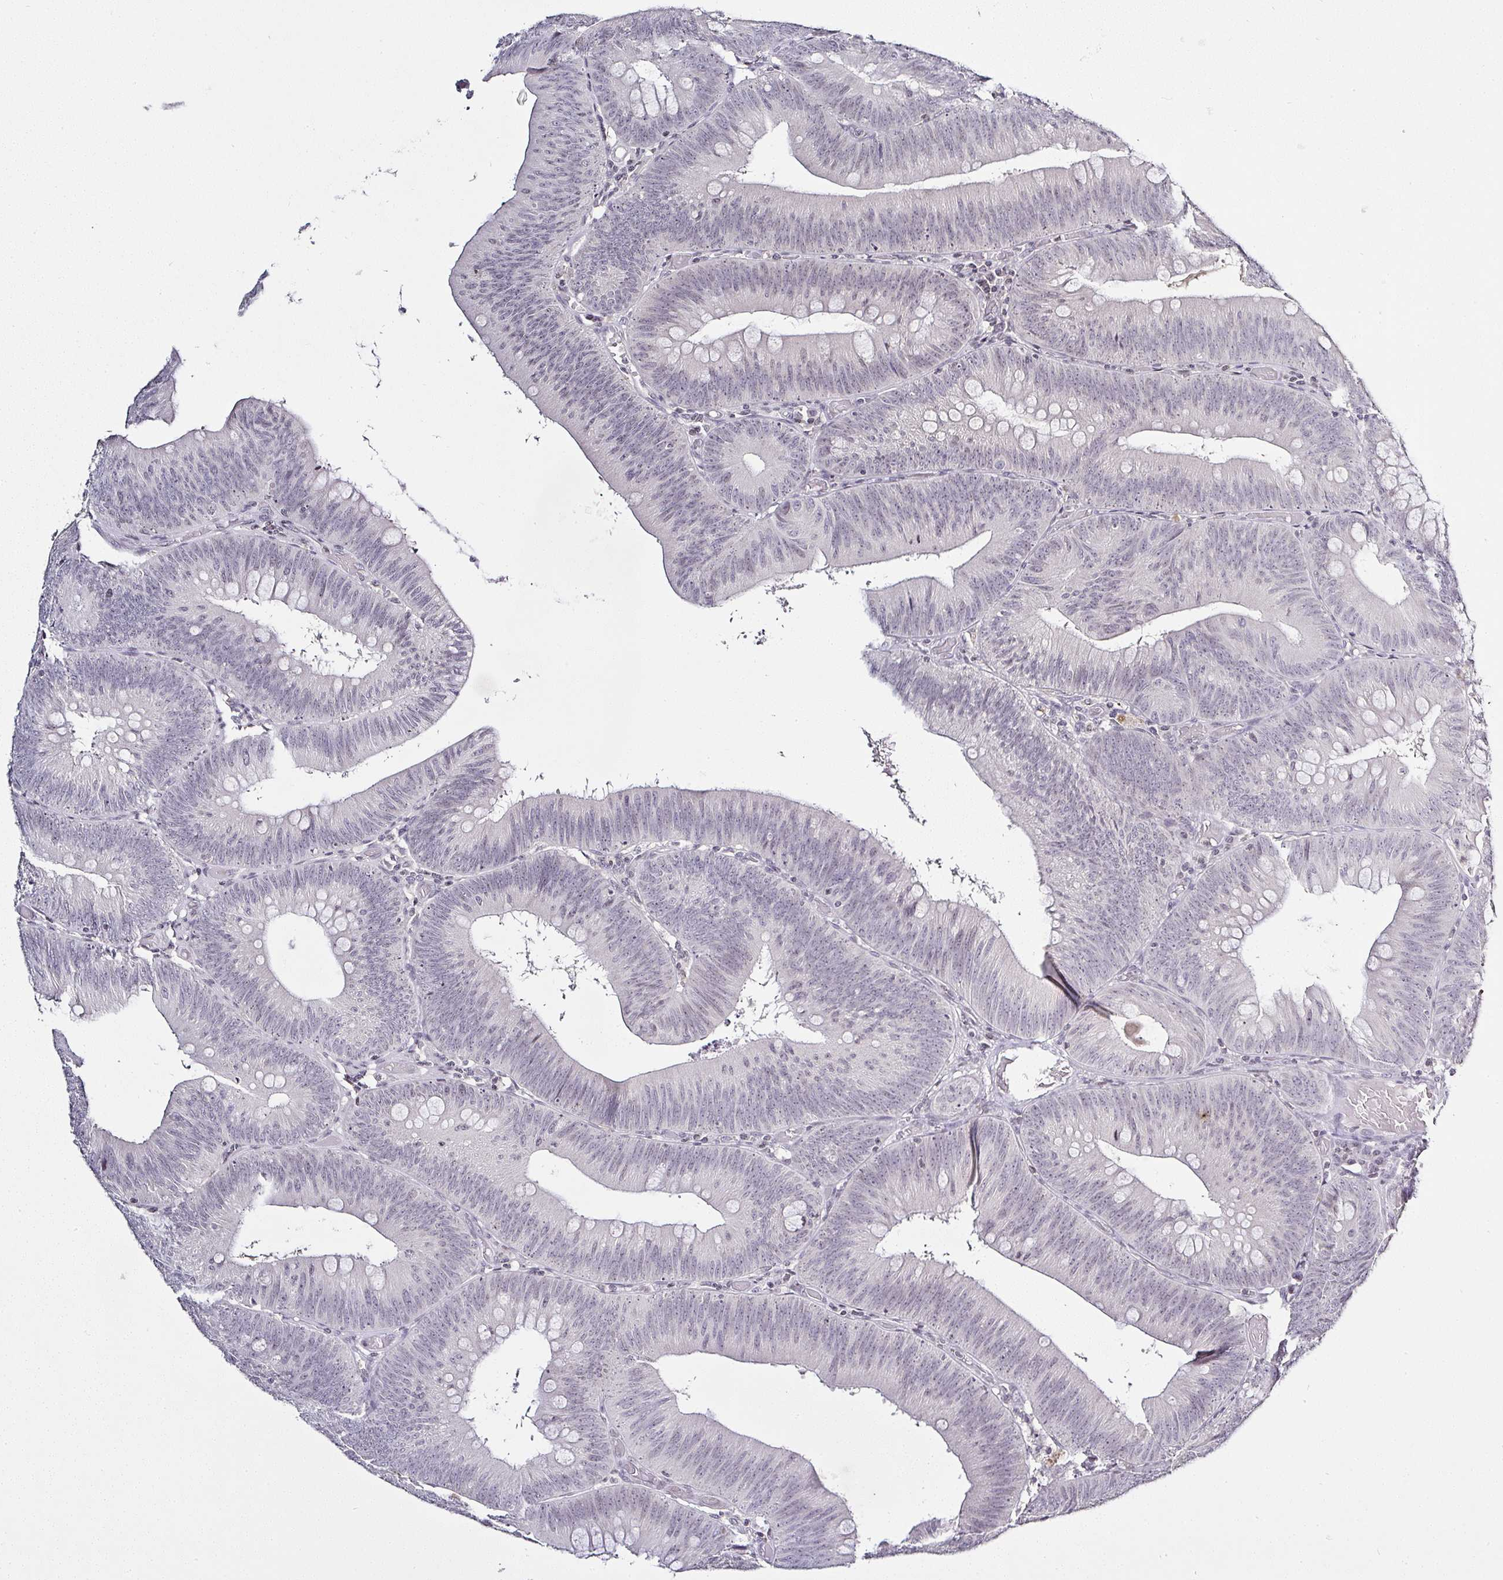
{"staining": {"intensity": "negative", "quantity": "none", "location": "none"}, "tissue": "colorectal cancer", "cell_type": "Tumor cells", "image_type": "cancer", "snomed": [{"axis": "morphology", "description": "Adenocarcinoma, NOS"}, {"axis": "topography", "description": "Colon"}], "caption": "The IHC micrograph has no significant staining in tumor cells of colorectal cancer (adenocarcinoma) tissue. (Brightfield microscopy of DAB (3,3'-diaminobenzidine) immunohistochemistry (IHC) at high magnification).", "gene": "SERPINB3", "patient": {"sex": "male", "age": 84}}